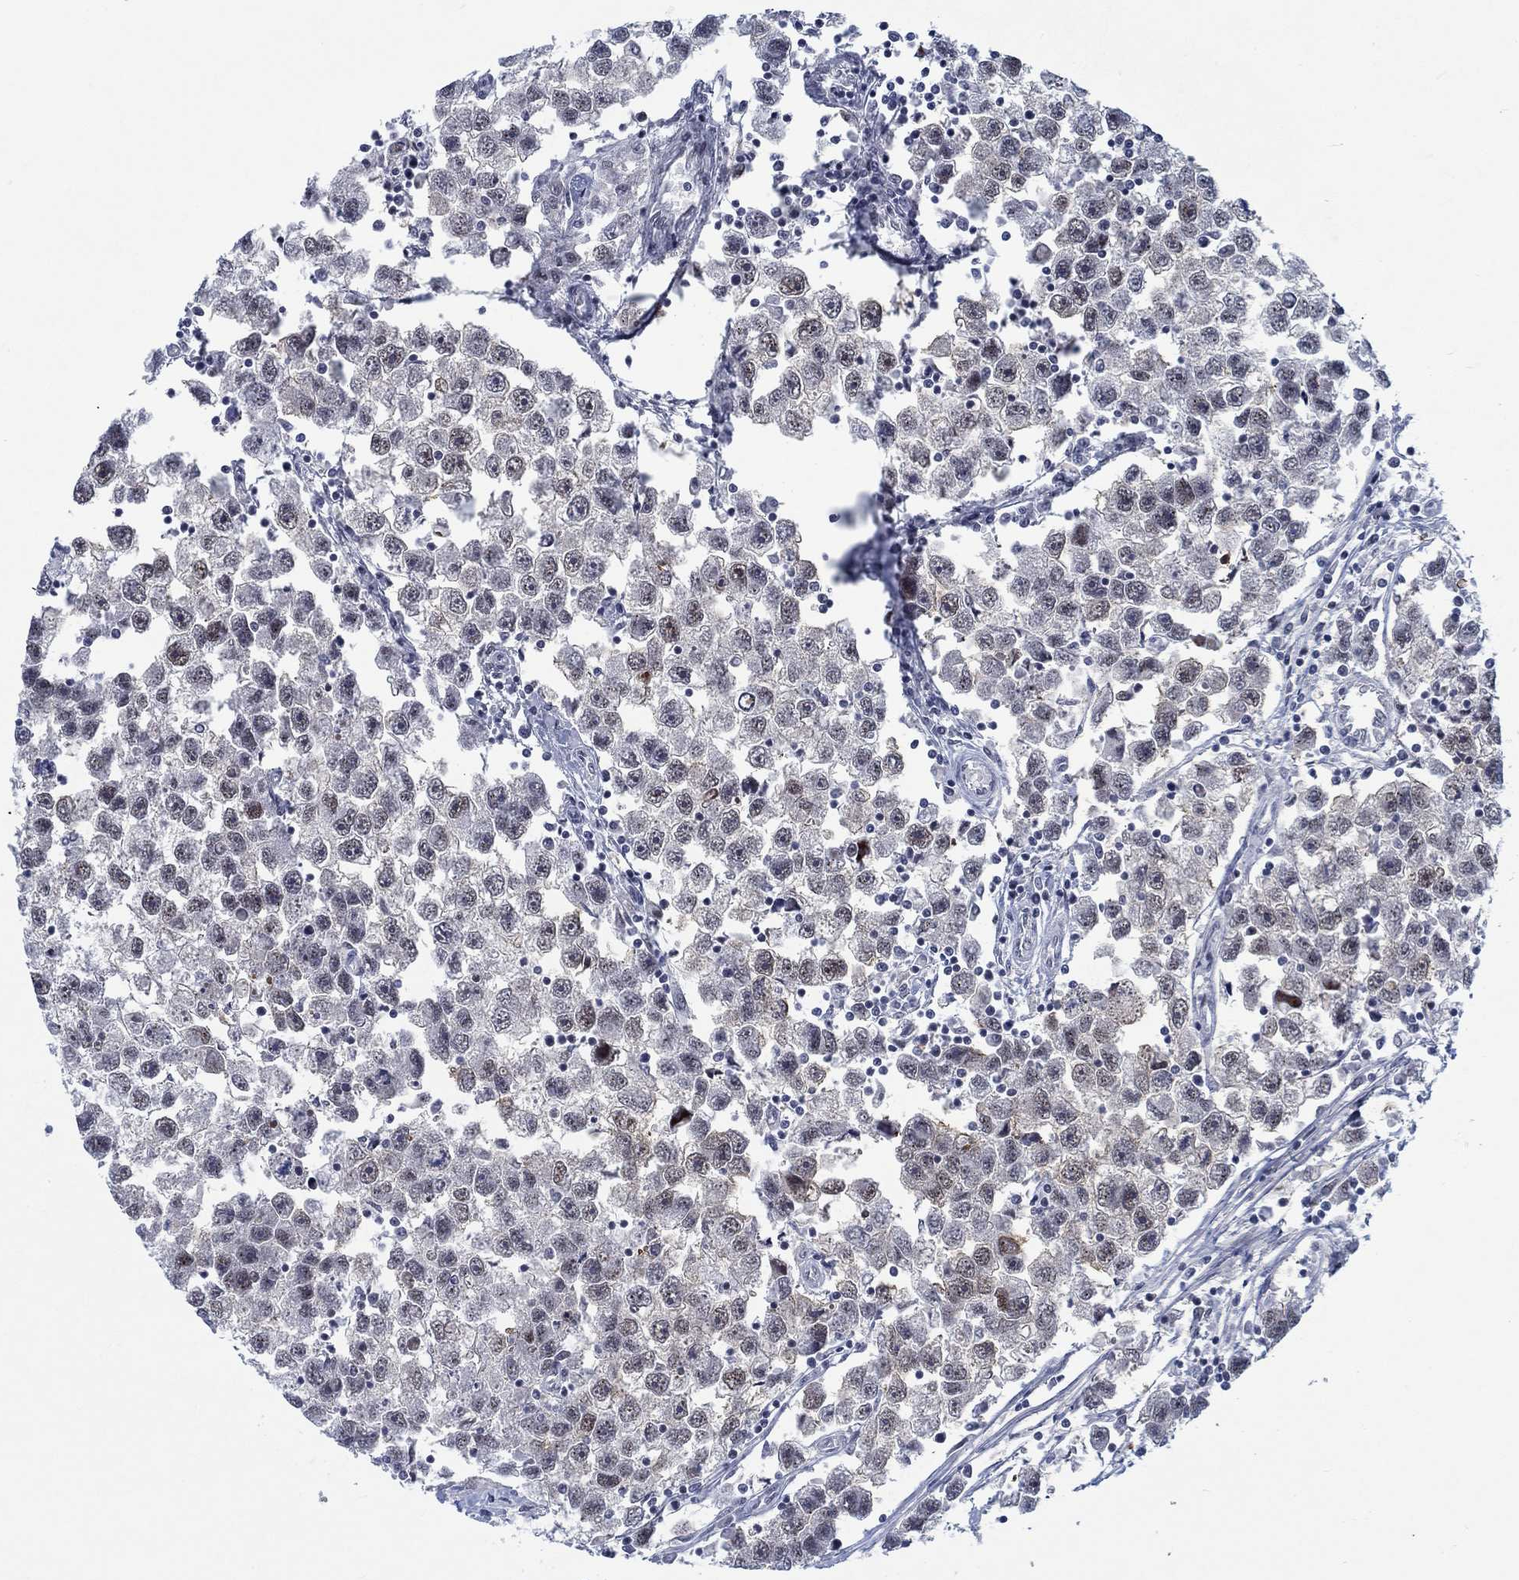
{"staining": {"intensity": "moderate", "quantity": "<25%", "location": "nuclear"}, "tissue": "testis cancer", "cell_type": "Tumor cells", "image_type": "cancer", "snomed": [{"axis": "morphology", "description": "Seminoma, NOS"}, {"axis": "topography", "description": "Testis"}], "caption": "Tumor cells reveal low levels of moderate nuclear expression in about <25% of cells in seminoma (testis).", "gene": "NEU3", "patient": {"sex": "male", "age": 30}}